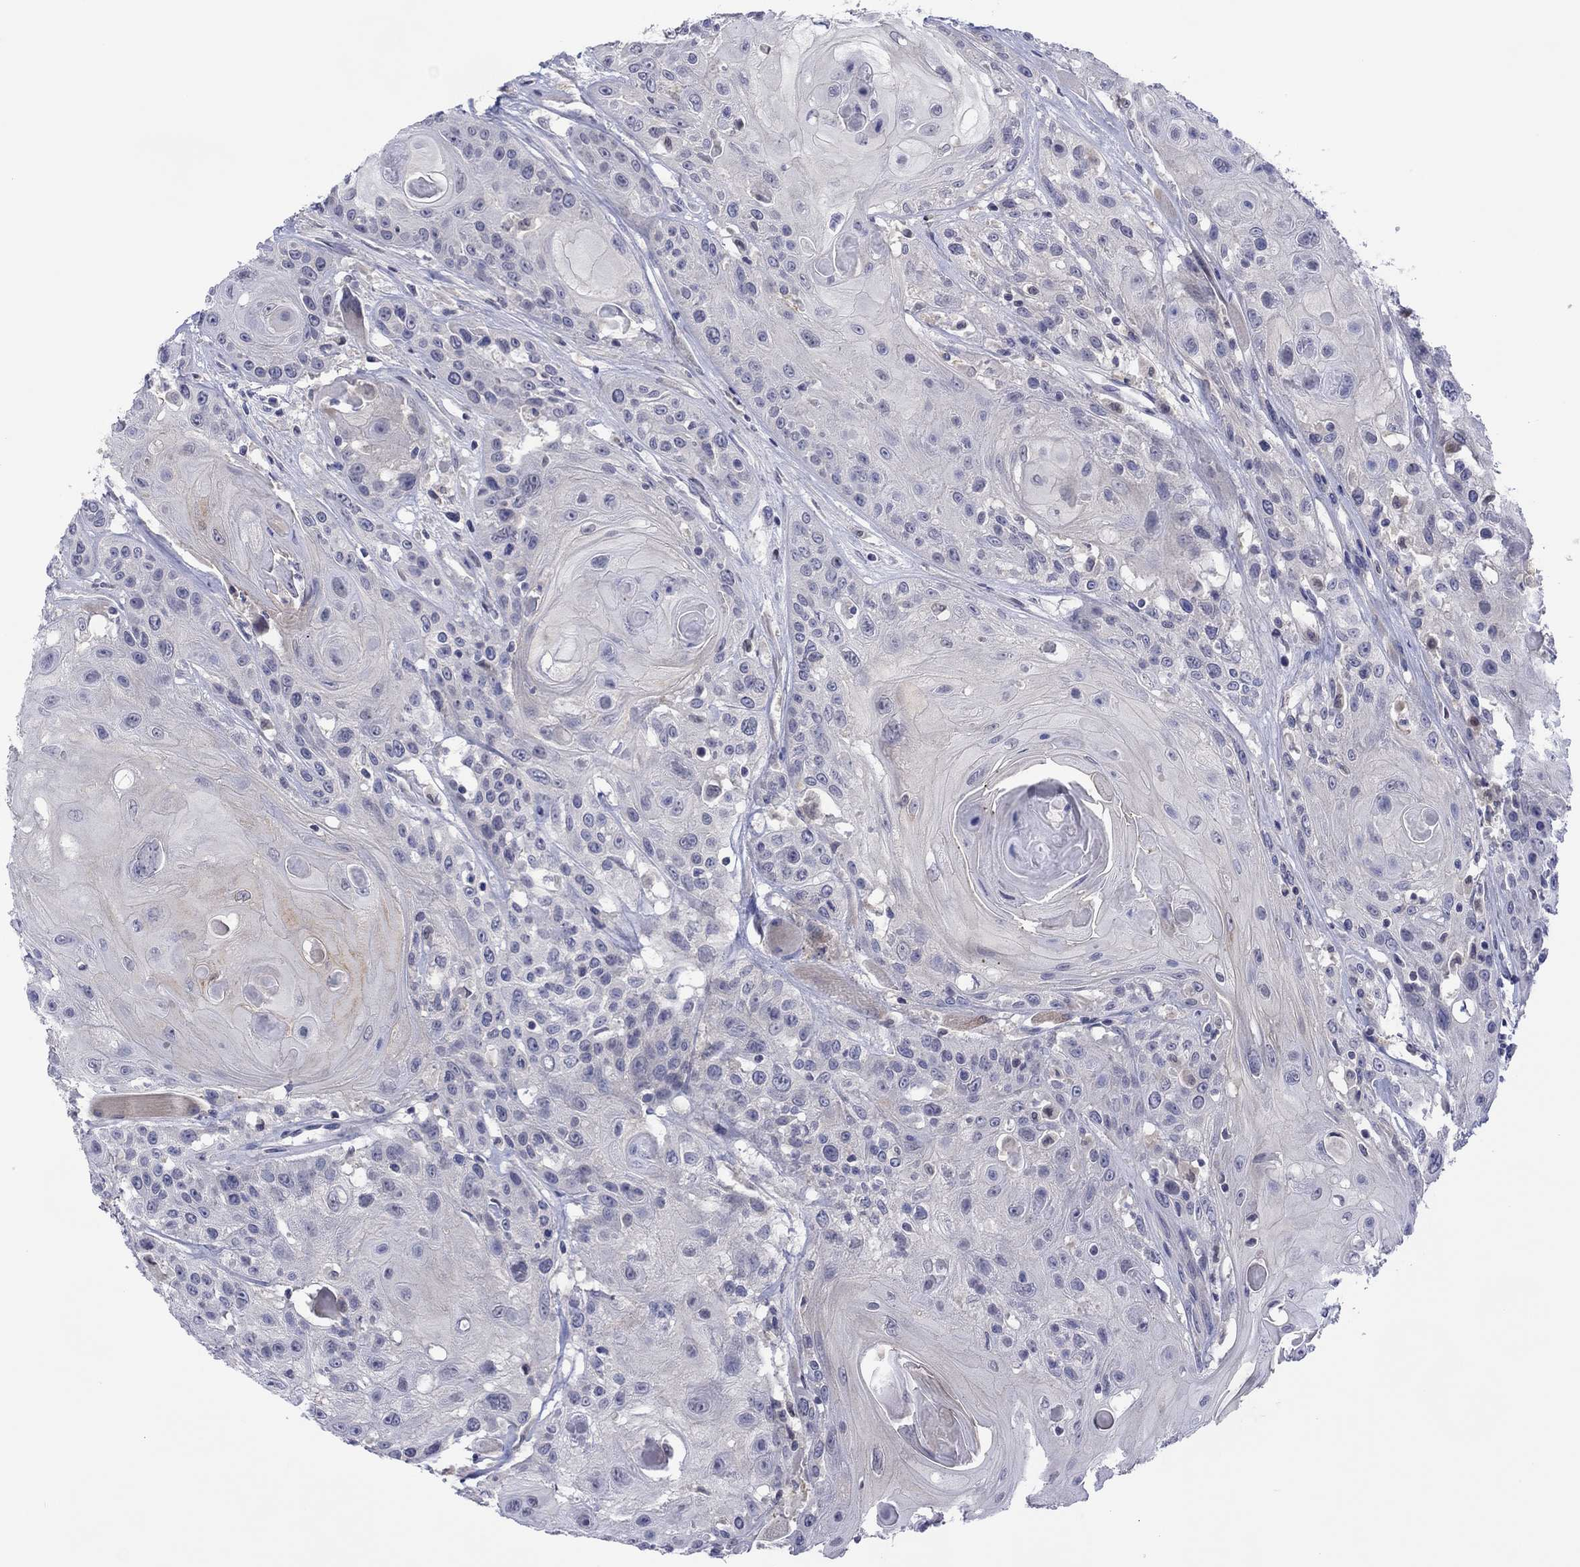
{"staining": {"intensity": "weak", "quantity": "<25%", "location": "cytoplasmic/membranous"}, "tissue": "head and neck cancer", "cell_type": "Tumor cells", "image_type": "cancer", "snomed": [{"axis": "morphology", "description": "Squamous cell carcinoma, NOS"}, {"axis": "topography", "description": "Head-Neck"}], "caption": "Tumor cells show no significant protein staining in head and neck cancer (squamous cell carcinoma). (DAB (3,3'-diaminobenzidine) immunohistochemistry (IHC) with hematoxylin counter stain).", "gene": "CYP2B6", "patient": {"sex": "female", "age": 59}}